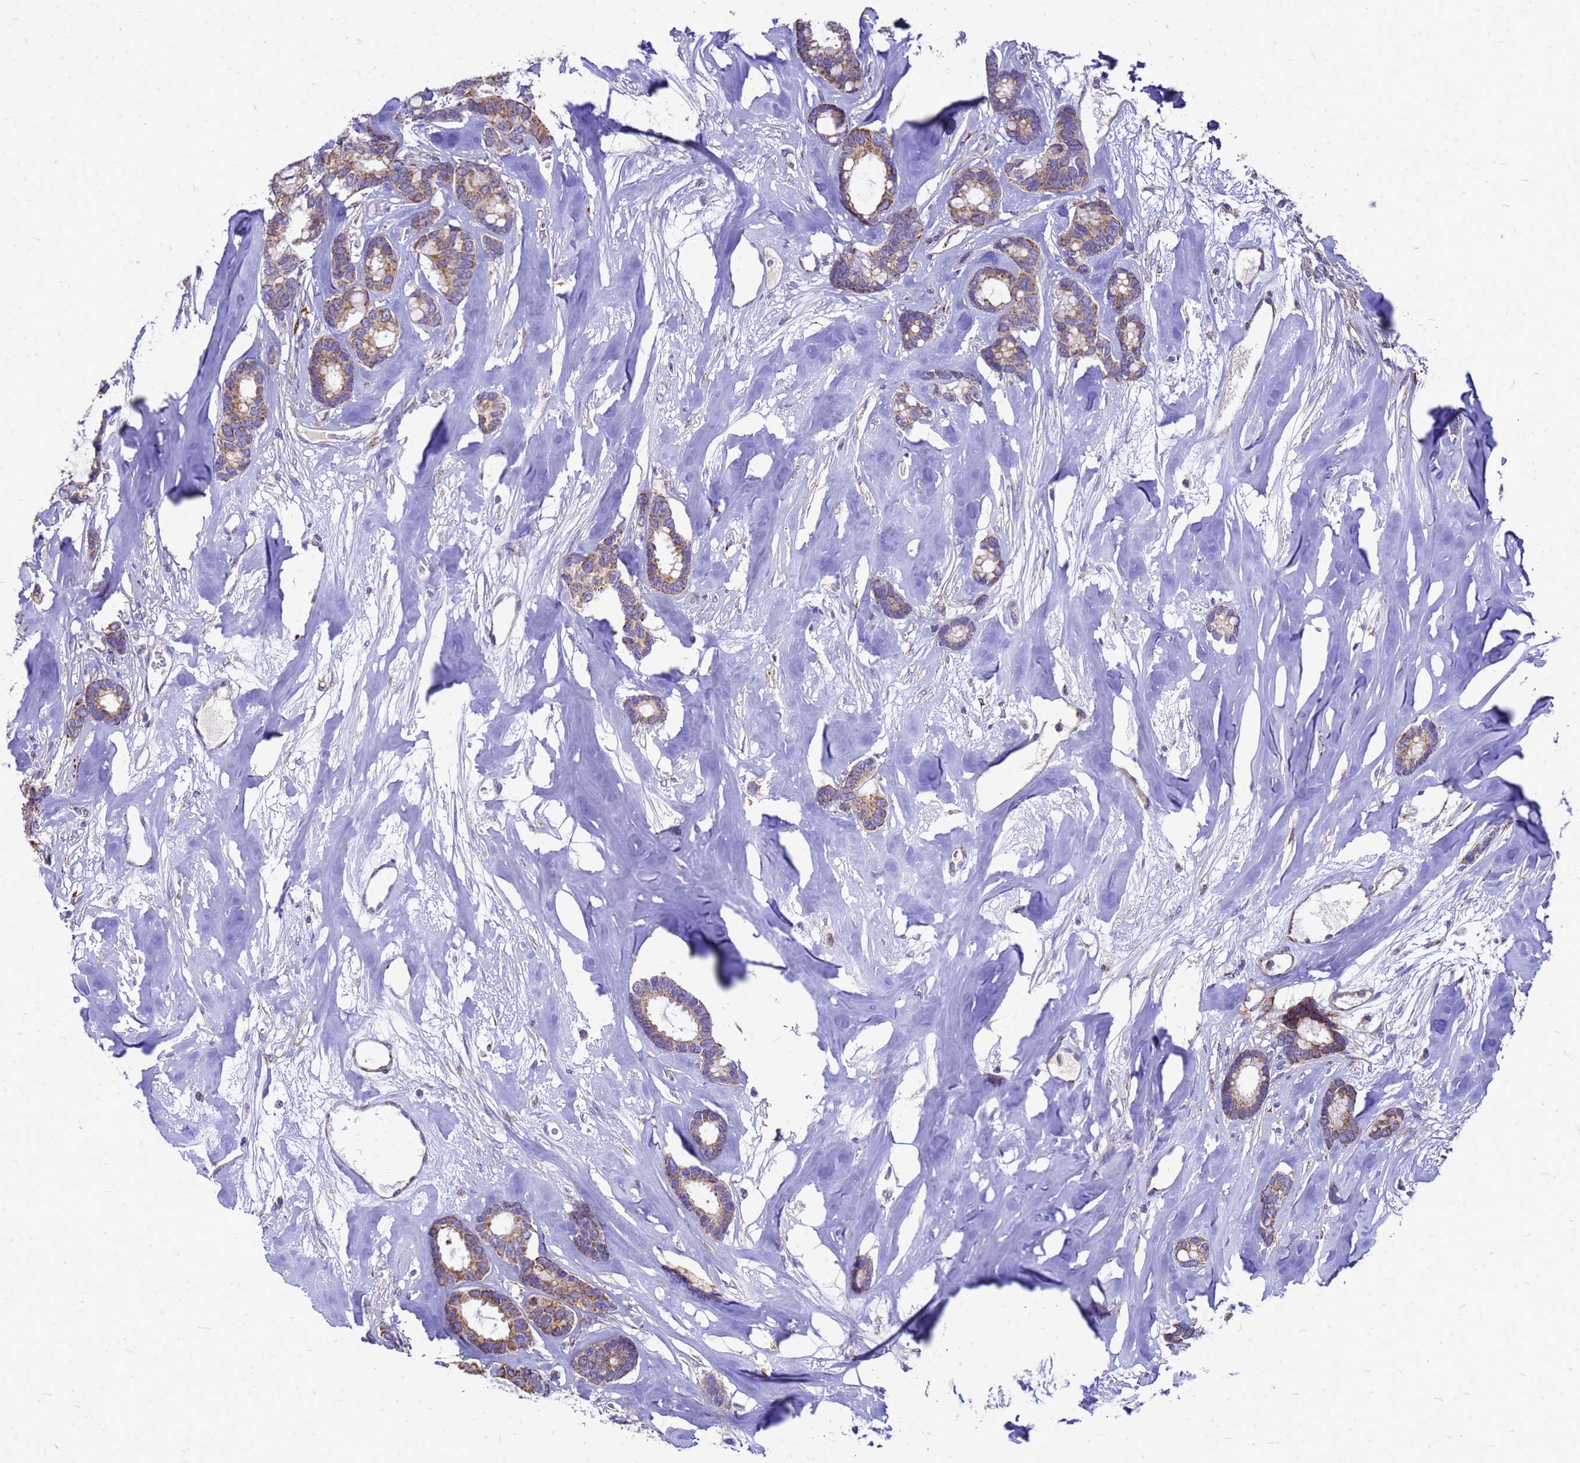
{"staining": {"intensity": "moderate", "quantity": ">75%", "location": "cytoplasmic/membranous"}, "tissue": "breast cancer", "cell_type": "Tumor cells", "image_type": "cancer", "snomed": [{"axis": "morphology", "description": "Duct carcinoma"}, {"axis": "topography", "description": "Breast"}], "caption": "A histopathology image of breast cancer stained for a protein shows moderate cytoplasmic/membranous brown staining in tumor cells.", "gene": "CMC4", "patient": {"sex": "female", "age": 87}}